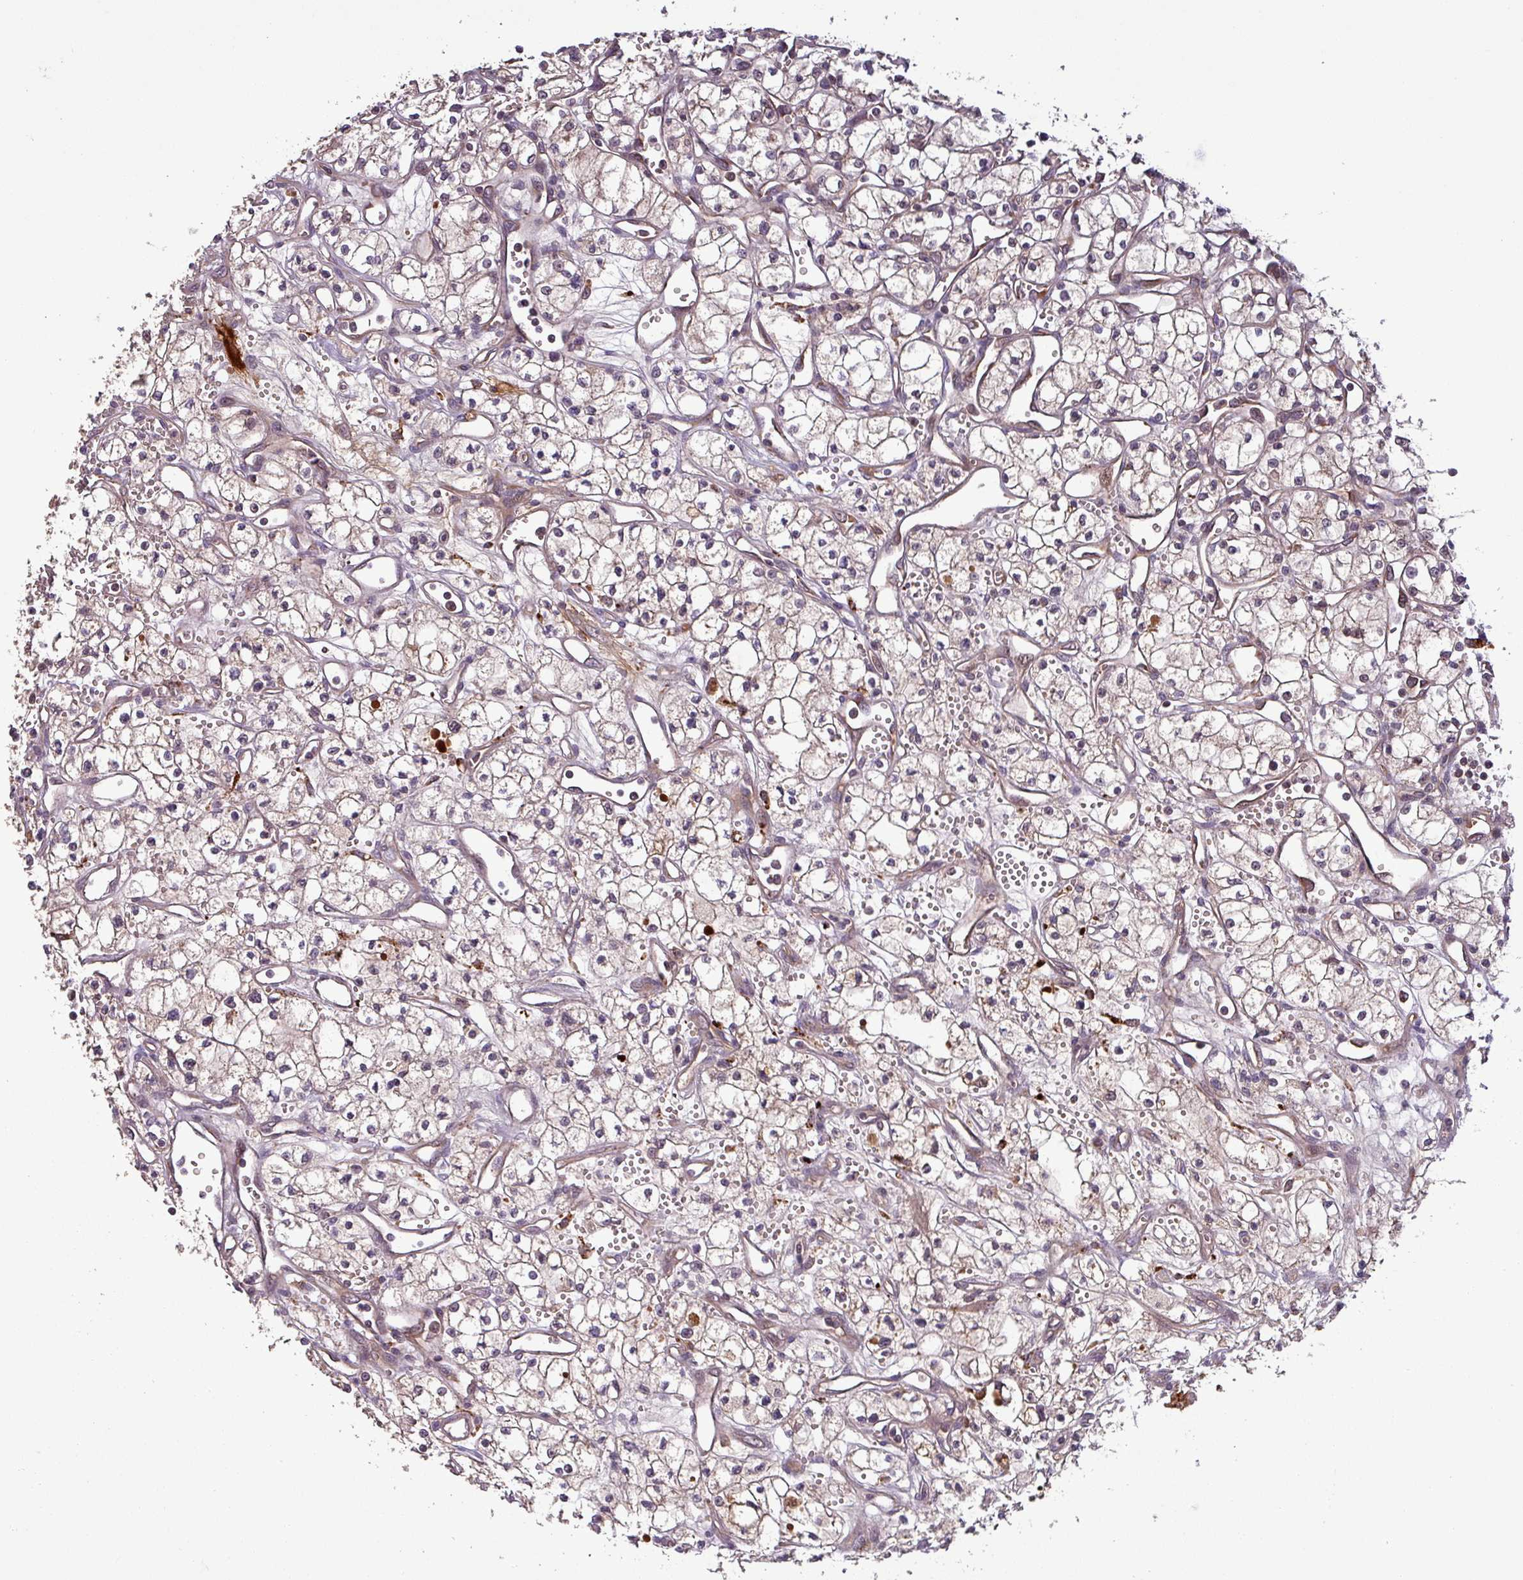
{"staining": {"intensity": "weak", "quantity": "<25%", "location": "cytoplasmic/membranous"}, "tissue": "renal cancer", "cell_type": "Tumor cells", "image_type": "cancer", "snomed": [{"axis": "morphology", "description": "Adenocarcinoma, NOS"}, {"axis": "topography", "description": "Kidney"}], "caption": "Tumor cells are negative for brown protein staining in renal cancer. (Stains: DAB (3,3'-diaminobenzidine) IHC with hematoxylin counter stain, Microscopy: brightfield microscopy at high magnification).", "gene": "PUS1", "patient": {"sex": "male", "age": 59}}